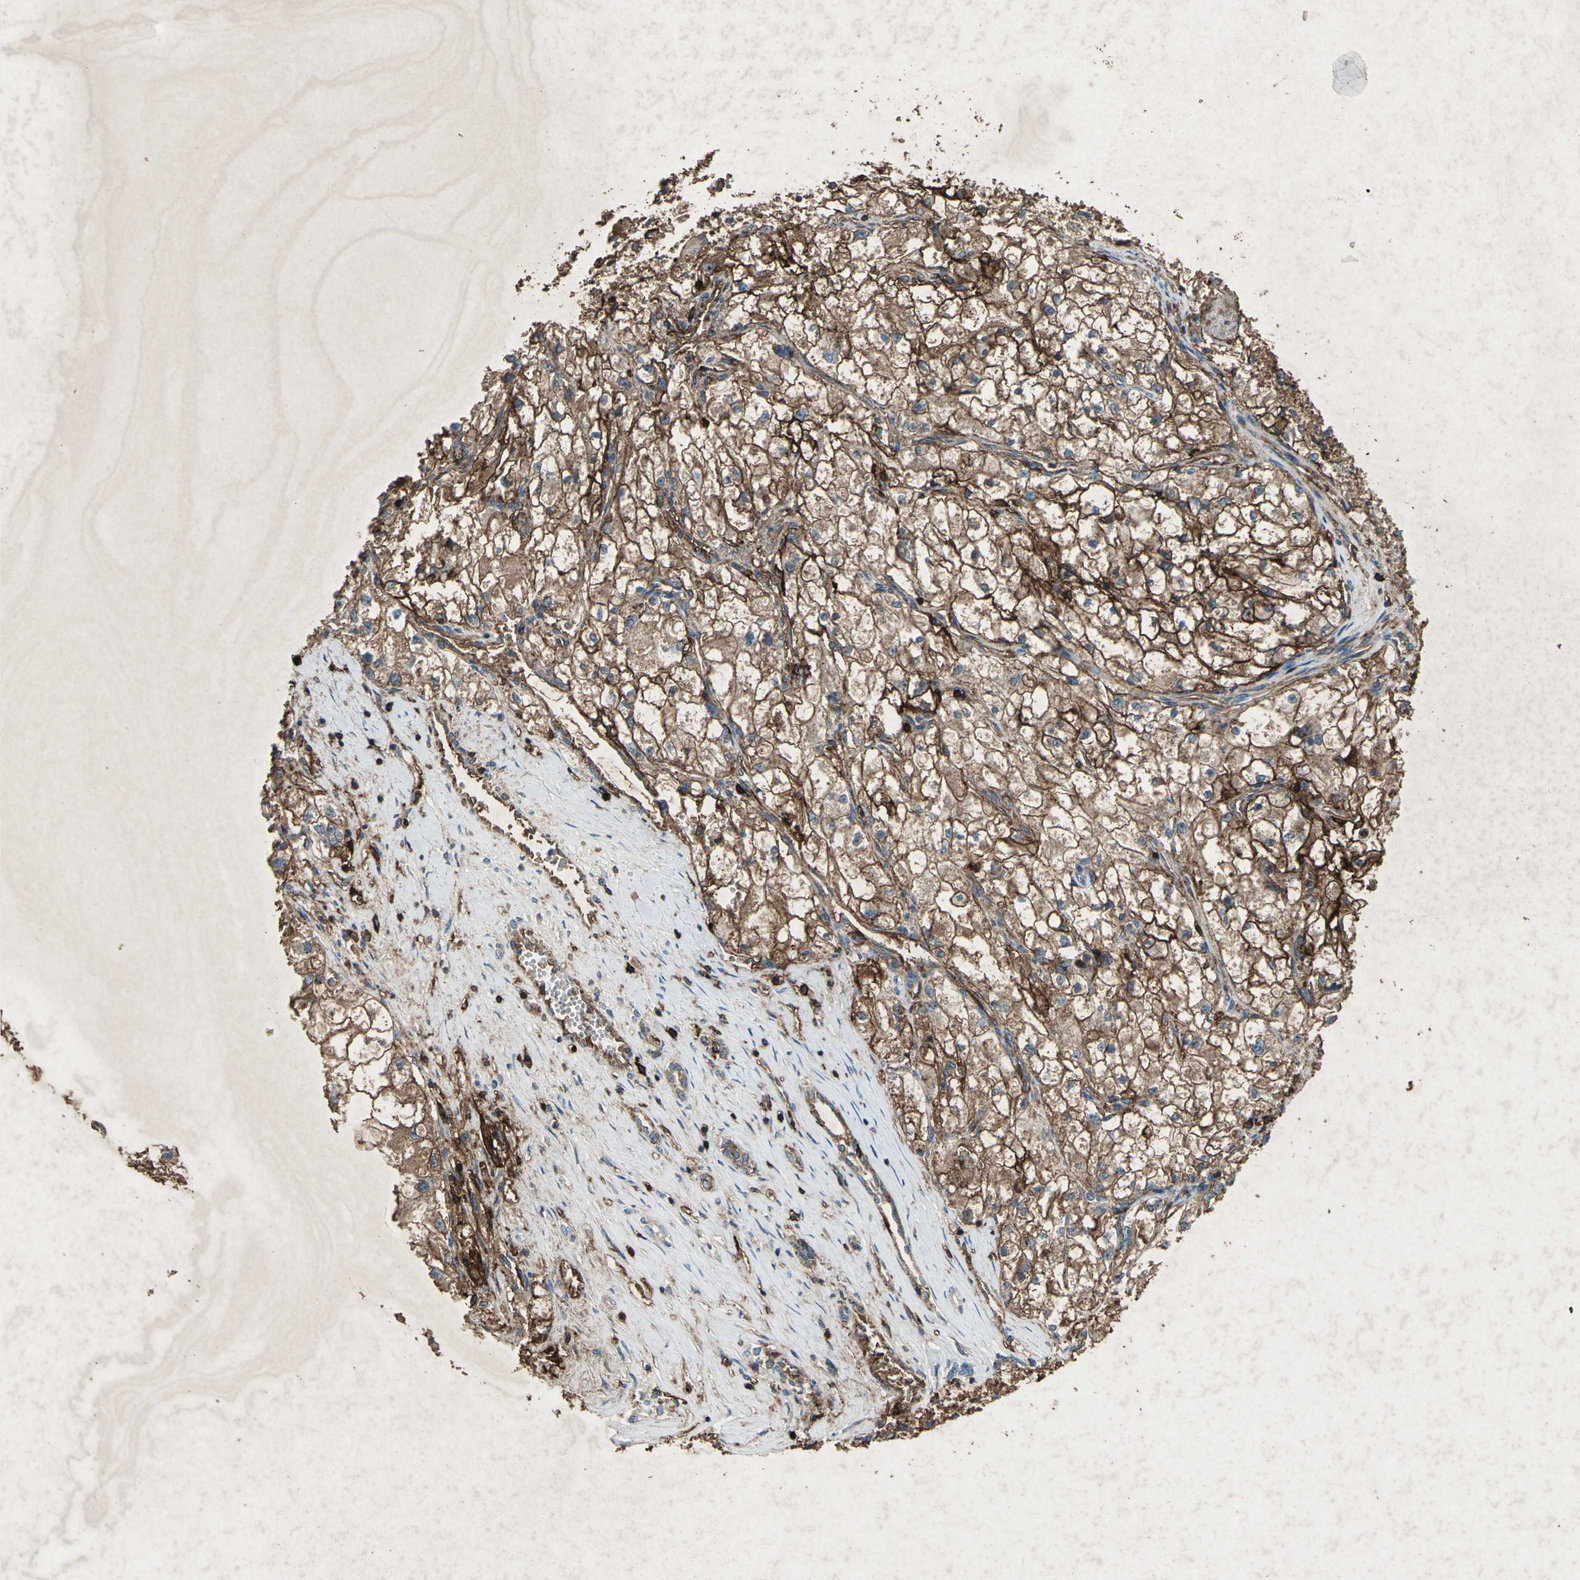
{"staining": {"intensity": "moderate", "quantity": ">75%", "location": "cytoplasmic/membranous"}, "tissue": "renal cancer", "cell_type": "Tumor cells", "image_type": "cancer", "snomed": [{"axis": "morphology", "description": "Adenocarcinoma, NOS"}, {"axis": "topography", "description": "Kidney"}], "caption": "Renal cancer (adenocarcinoma) stained with DAB IHC displays medium levels of moderate cytoplasmic/membranous expression in approximately >75% of tumor cells.", "gene": "CCR6", "patient": {"sex": "female", "age": 70}}